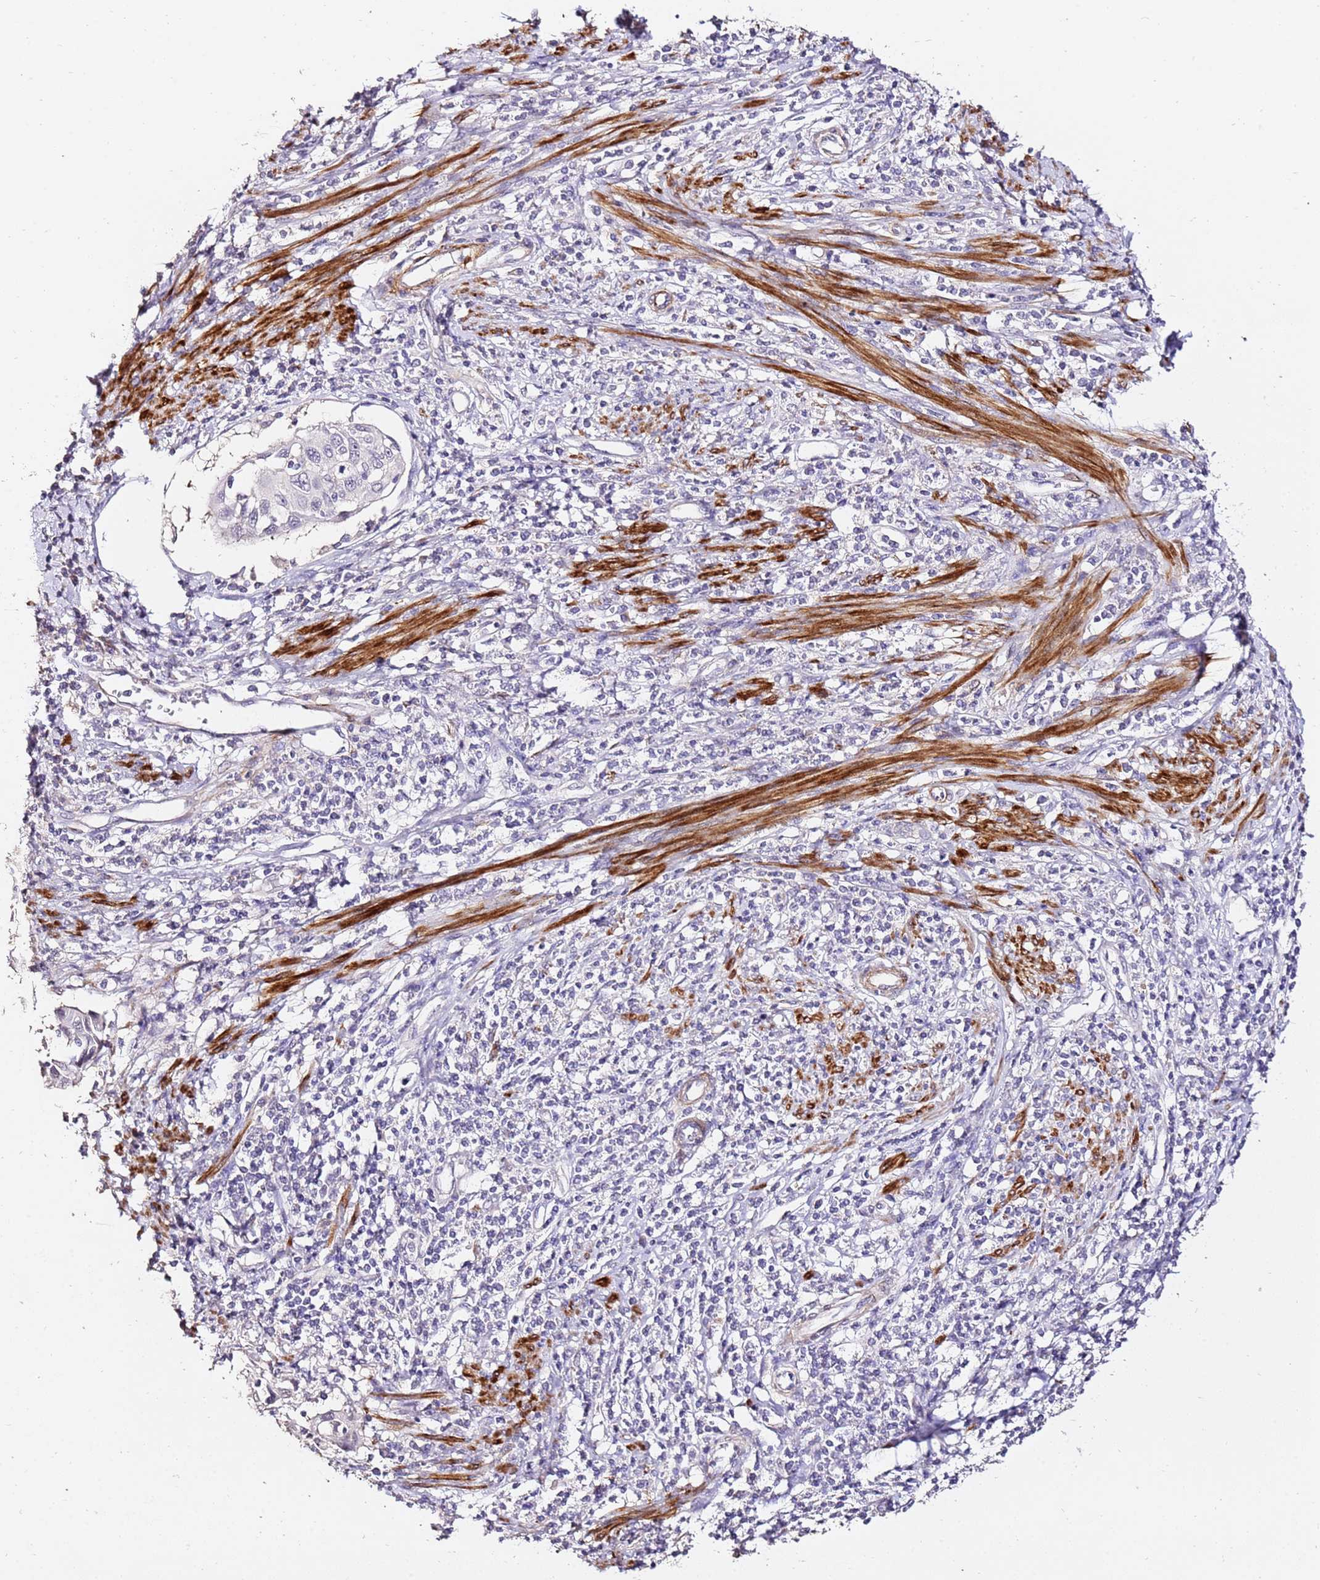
{"staining": {"intensity": "negative", "quantity": "none", "location": "none"}, "tissue": "cervical cancer", "cell_type": "Tumor cells", "image_type": "cancer", "snomed": [{"axis": "morphology", "description": "Squamous cell carcinoma, NOS"}, {"axis": "topography", "description": "Cervix"}], "caption": "DAB immunohistochemical staining of human squamous cell carcinoma (cervical) displays no significant positivity in tumor cells. (Stains: DAB immunohistochemistry with hematoxylin counter stain, Microscopy: brightfield microscopy at high magnification).", "gene": "ART5", "patient": {"sex": "female", "age": 70}}